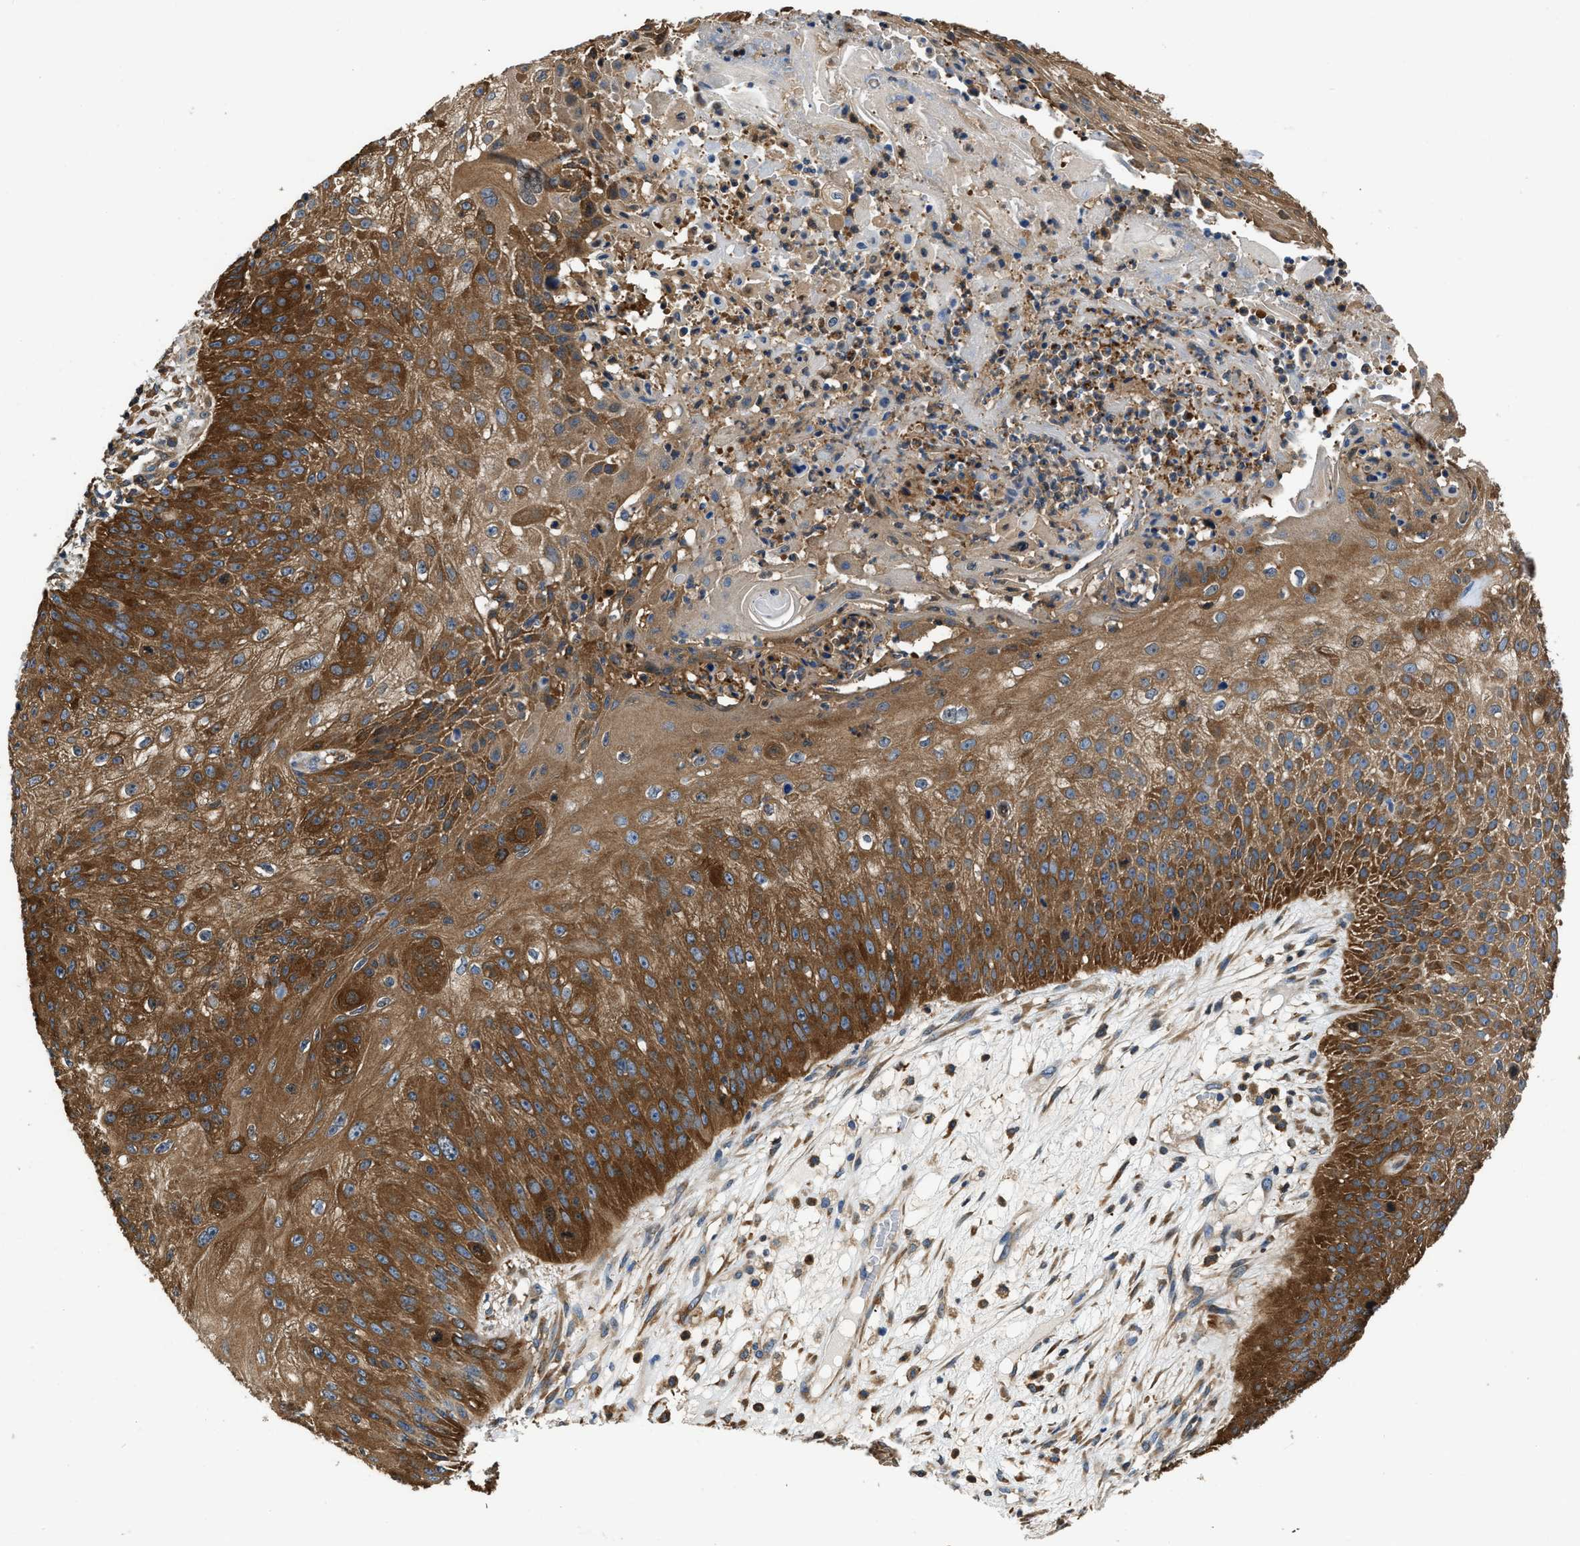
{"staining": {"intensity": "strong", "quantity": ">75%", "location": "cytoplasmic/membranous"}, "tissue": "skin cancer", "cell_type": "Tumor cells", "image_type": "cancer", "snomed": [{"axis": "morphology", "description": "Squamous cell carcinoma, NOS"}, {"axis": "topography", "description": "Skin"}], "caption": "Immunohistochemical staining of skin squamous cell carcinoma demonstrates high levels of strong cytoplasmic/membranous positivity in approximately >75% of tumor cells.", "gene": "PKM", "patient": {"sex": "female", "age": 80}}